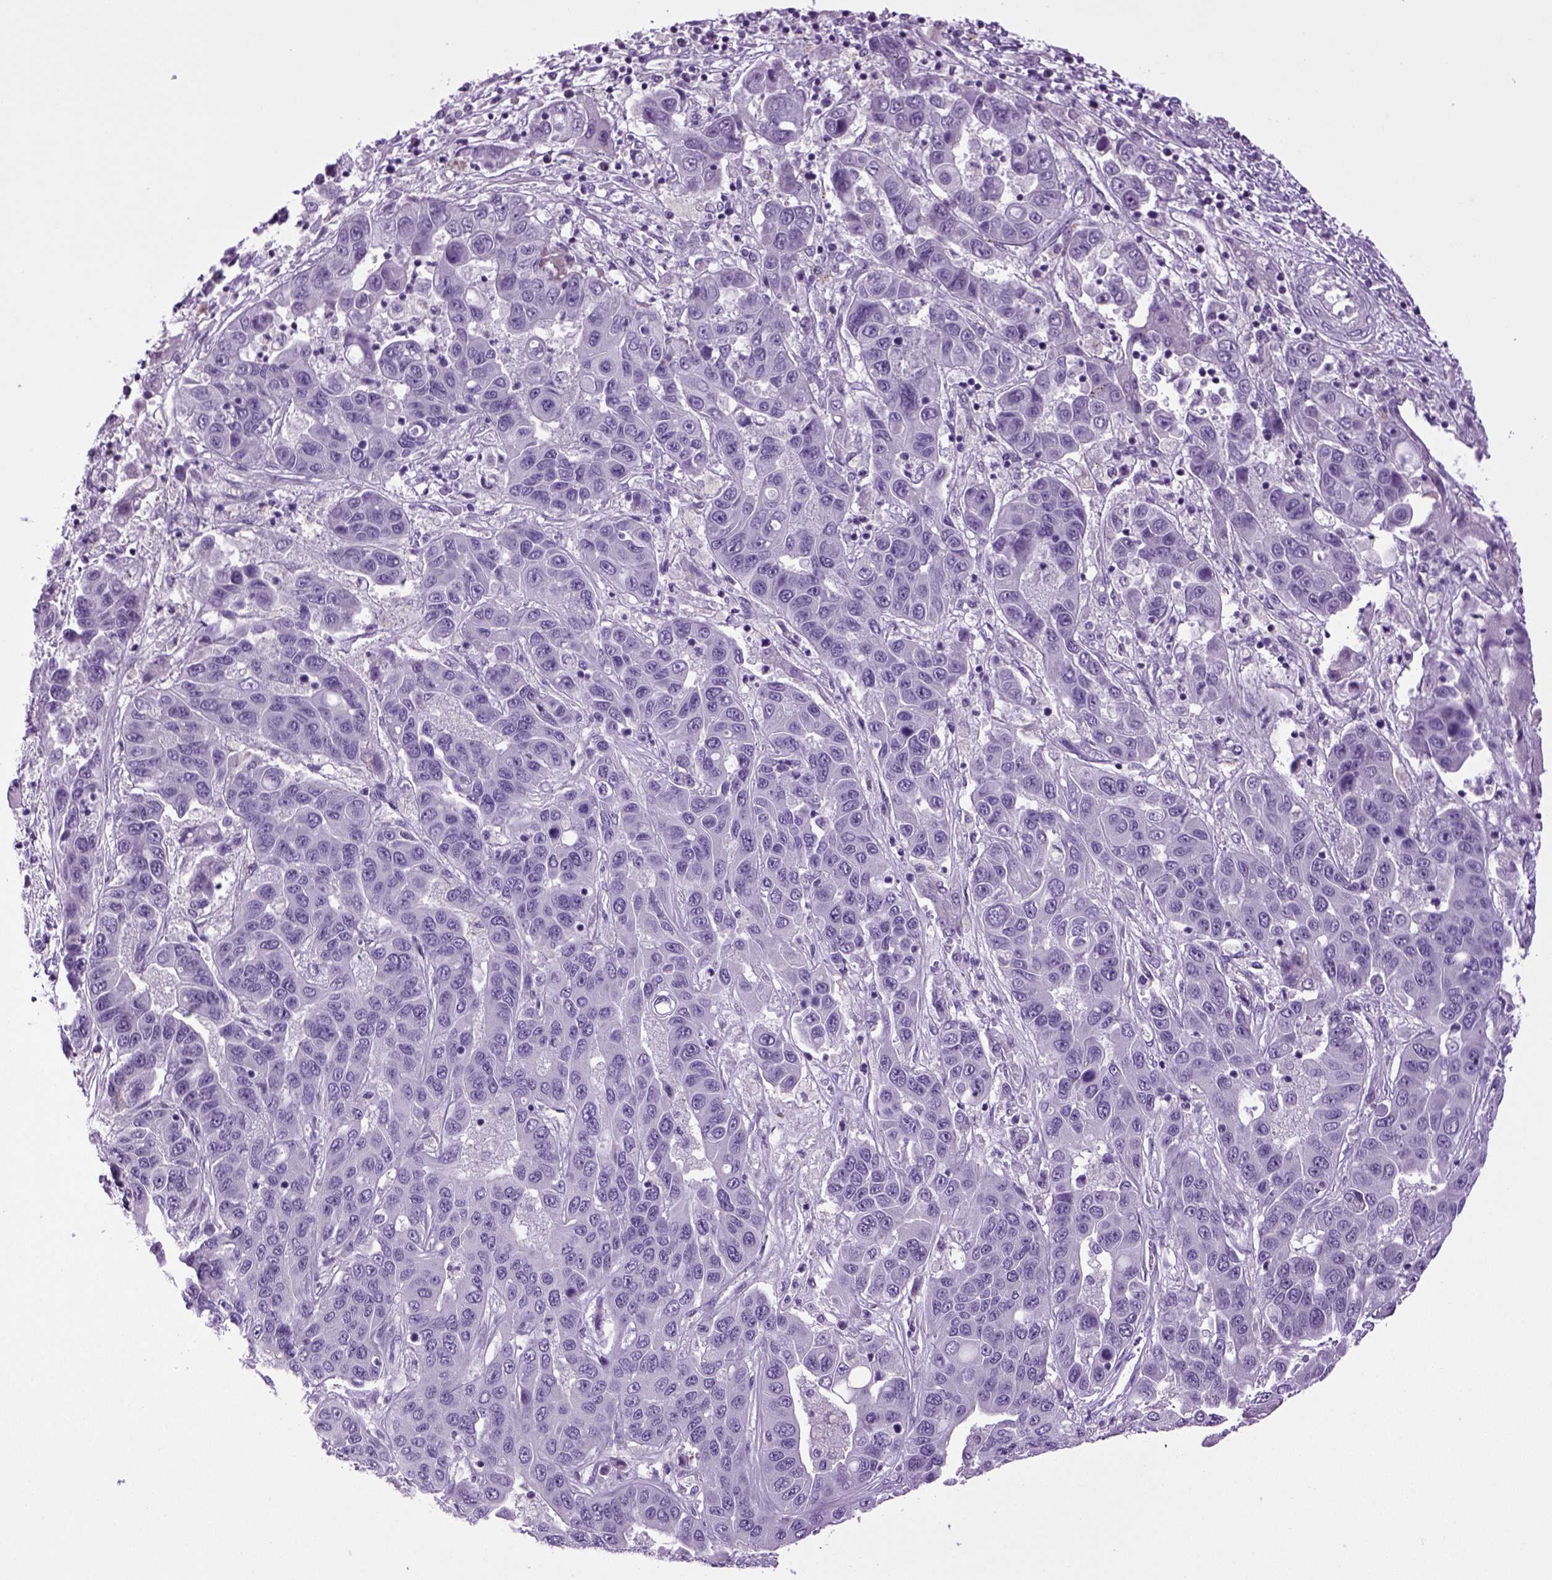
{"staining": {"intensity": "negative", "quantity": "none", "location": "none"}, "tissue": "liver cancer", "cell_type": "Tumor cells", "image_type": "cancer", "snomed": [{"axis": "morphology", "description": "Cholangiocarcinoma"}, {"axis": "topography", "description": "Liver"}], "caption": "A histopathology image of human liver cancer is negative for staining in tumor cells. Brightfield microscopy of IHC stained with DAB (3,3'-diaminobenzidine) (brown) and hematoxylin (blue), captured at high magnification.", "gene": "HMCN2", "patient": {"sex": "female", "age": 52}}